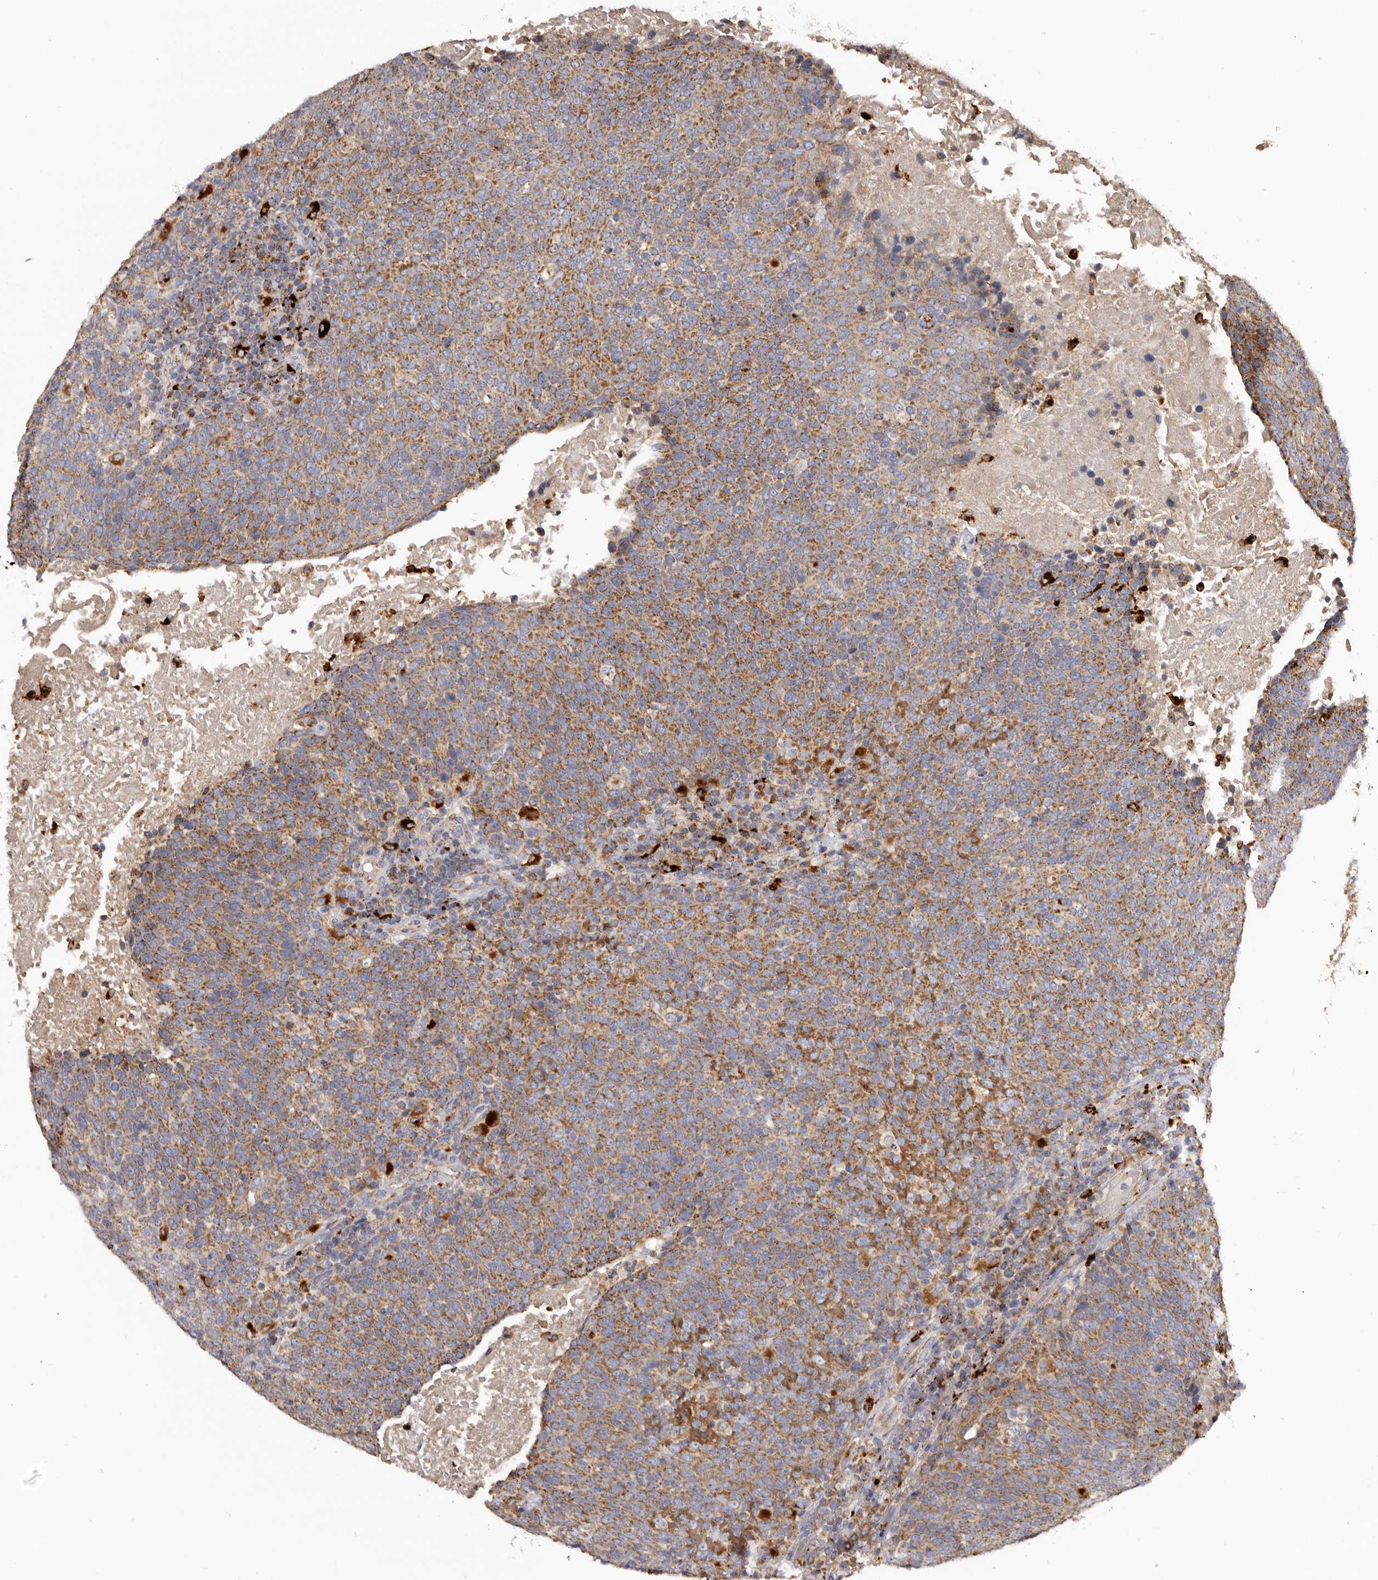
{"staining": {"intensity": "moderate", "quantity": ">75%", "location": "cytoplasmic/membranous"}, "tissue": "head and neck cancer", "cell_type": "Tumor cells", "image_type": "cancer", "snomed": [{"axis": "morphology", "description": "Squamous cell carcinoma, NOS"}, {"axis": "morphology", "description": "Squamous cell carcinoma, metastatic, NOS"}, {"axis": "topography", "description": "Lymph node"}, {"axis": "topography", "description": "Head-Neck"}], "caption": "Squamous cell carcinoma (head and neck) stained with a brown dye demonstrates moderate cytoplasmic/membranous positive positivity in about >75% of tumor cells.", "gene": "MECR", "patient": {"sex": "male", "age": 62}}